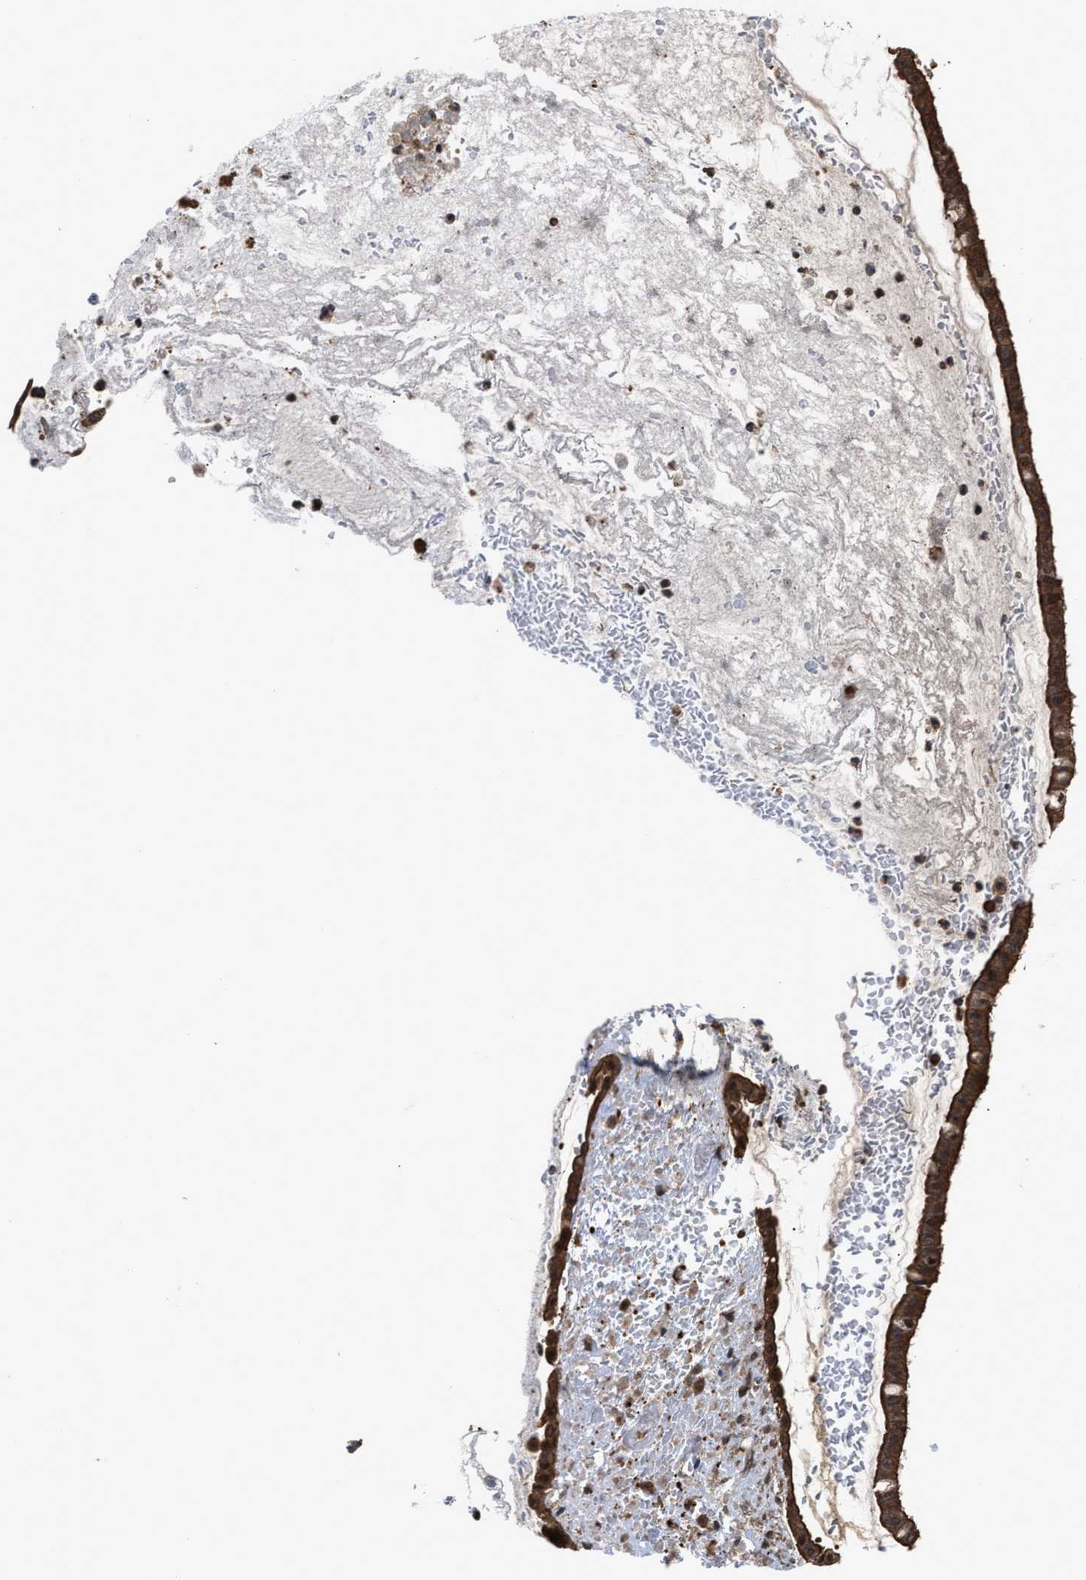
{"staining": {"intensity": "moderate", "quantity": ">75%", "location": "cytoplasmic/membranous,nuclear"}, "tissue": "ovarian cancer", "cell_type": "Tumor cells", "image_type": "cancer", "snomed": [{"axis": "morphology", "description": "Cystadenocarcinoma, mucinous, NOS"}, {"axis": "topography", "description": "Ovary"}], "caption": "Mucinous cystadenocarcinoma (ovarian) tissue reveals moderate cytoplasmic/membranous and nuclear staining in about >75% of tumor cells", "gene": "SCAI", "patient": {"sex": "female", "age": 73}}